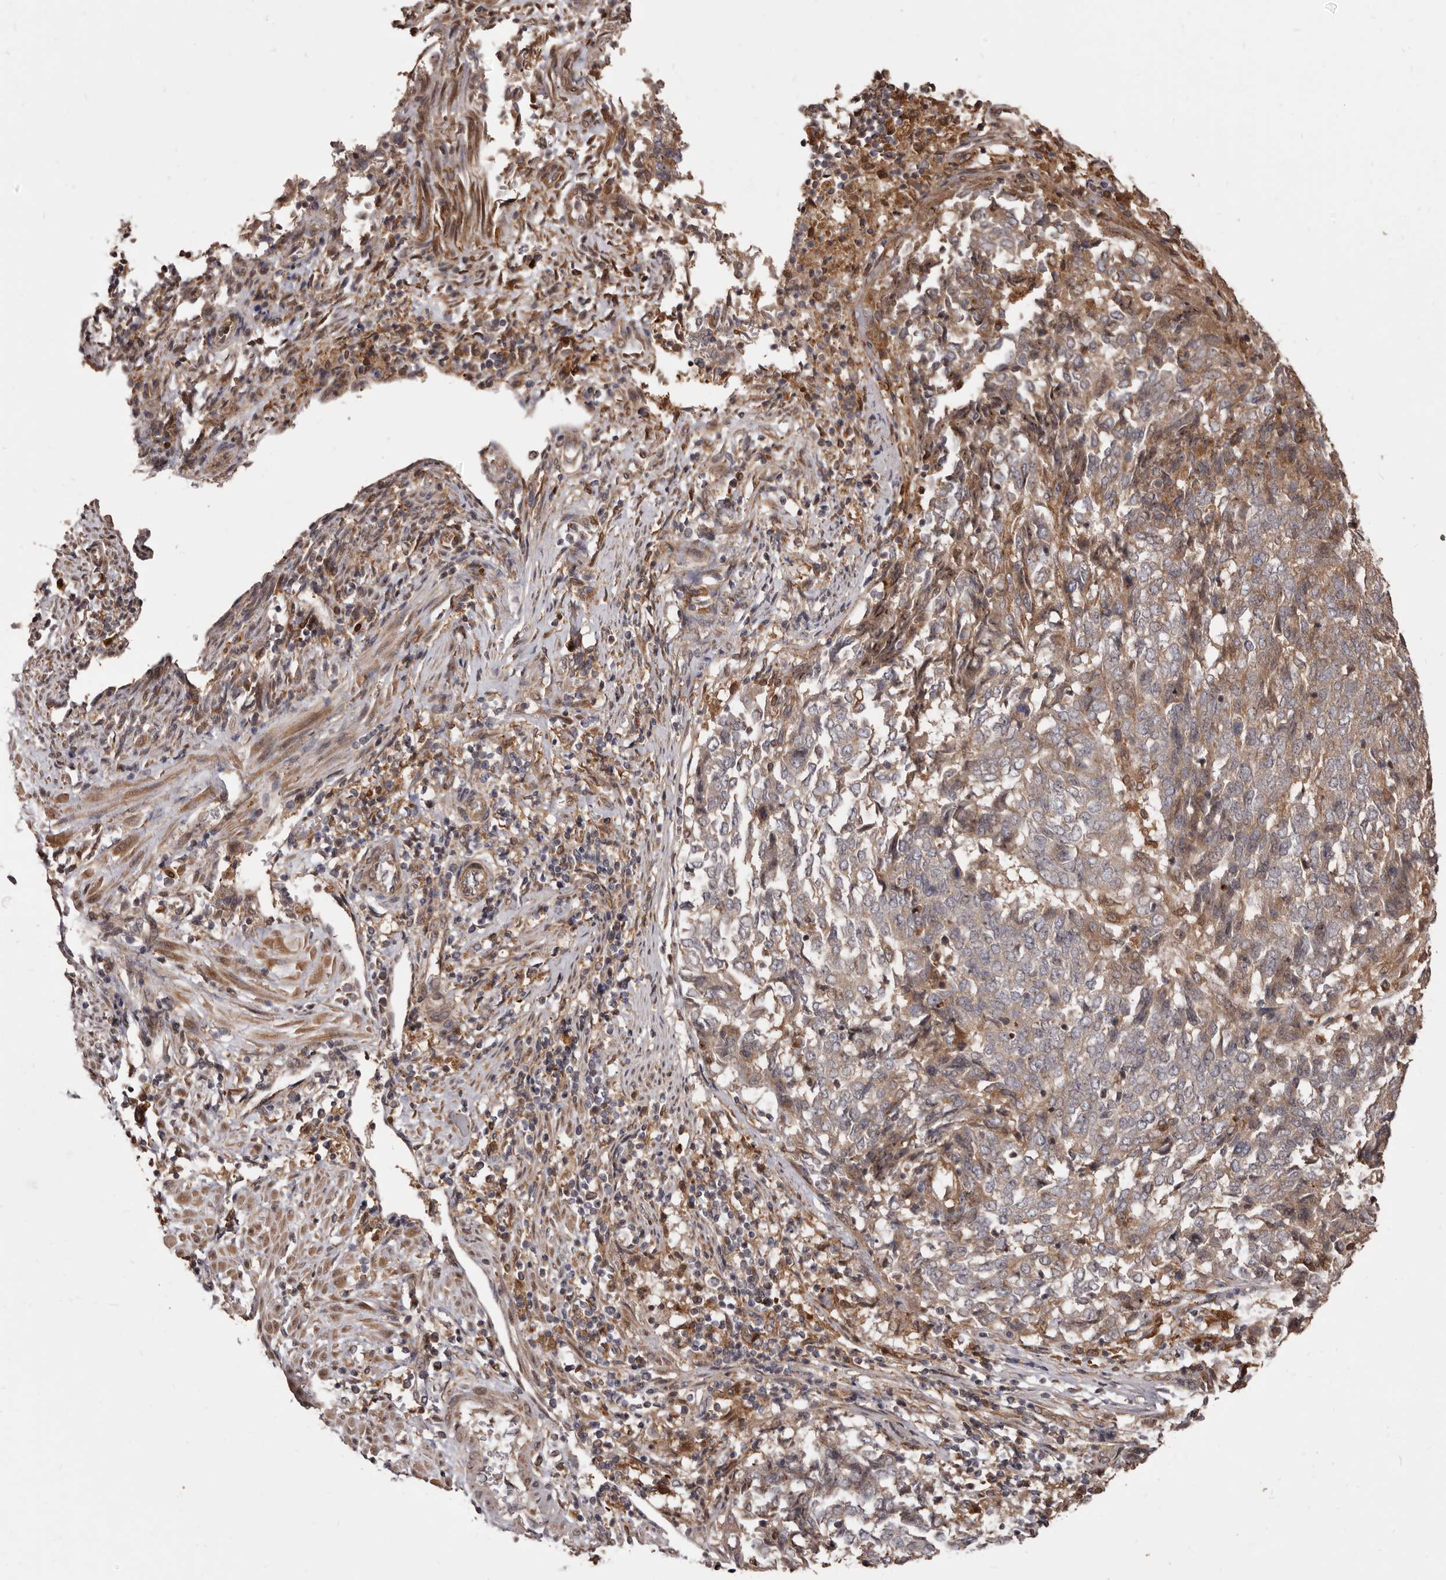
{"staining": {"intensity": "weak", "quantity": "25%-75%", "location": "cytoplasmic/membranous"}, "tissue": "endometrial cancer", "cell_type": "Tumor cells", "image_type": "cancer", "snomed": [{"axis": "morphology", "description": "Adenocarcinoma, NOS"}, {"axis": "topography", "description": "Endometrium"}], "caption": "DAB (3,3'-diaminobenzidine) immunohistochemical staining of endometrial cancer (adenocarcinoma) reveals weak cytoplasmic/membranous protein positivity in approximately 25%-75% of tumor cells.", "gene": "ZCCHC7", "patient": {"sex": "female", "age": 80}}